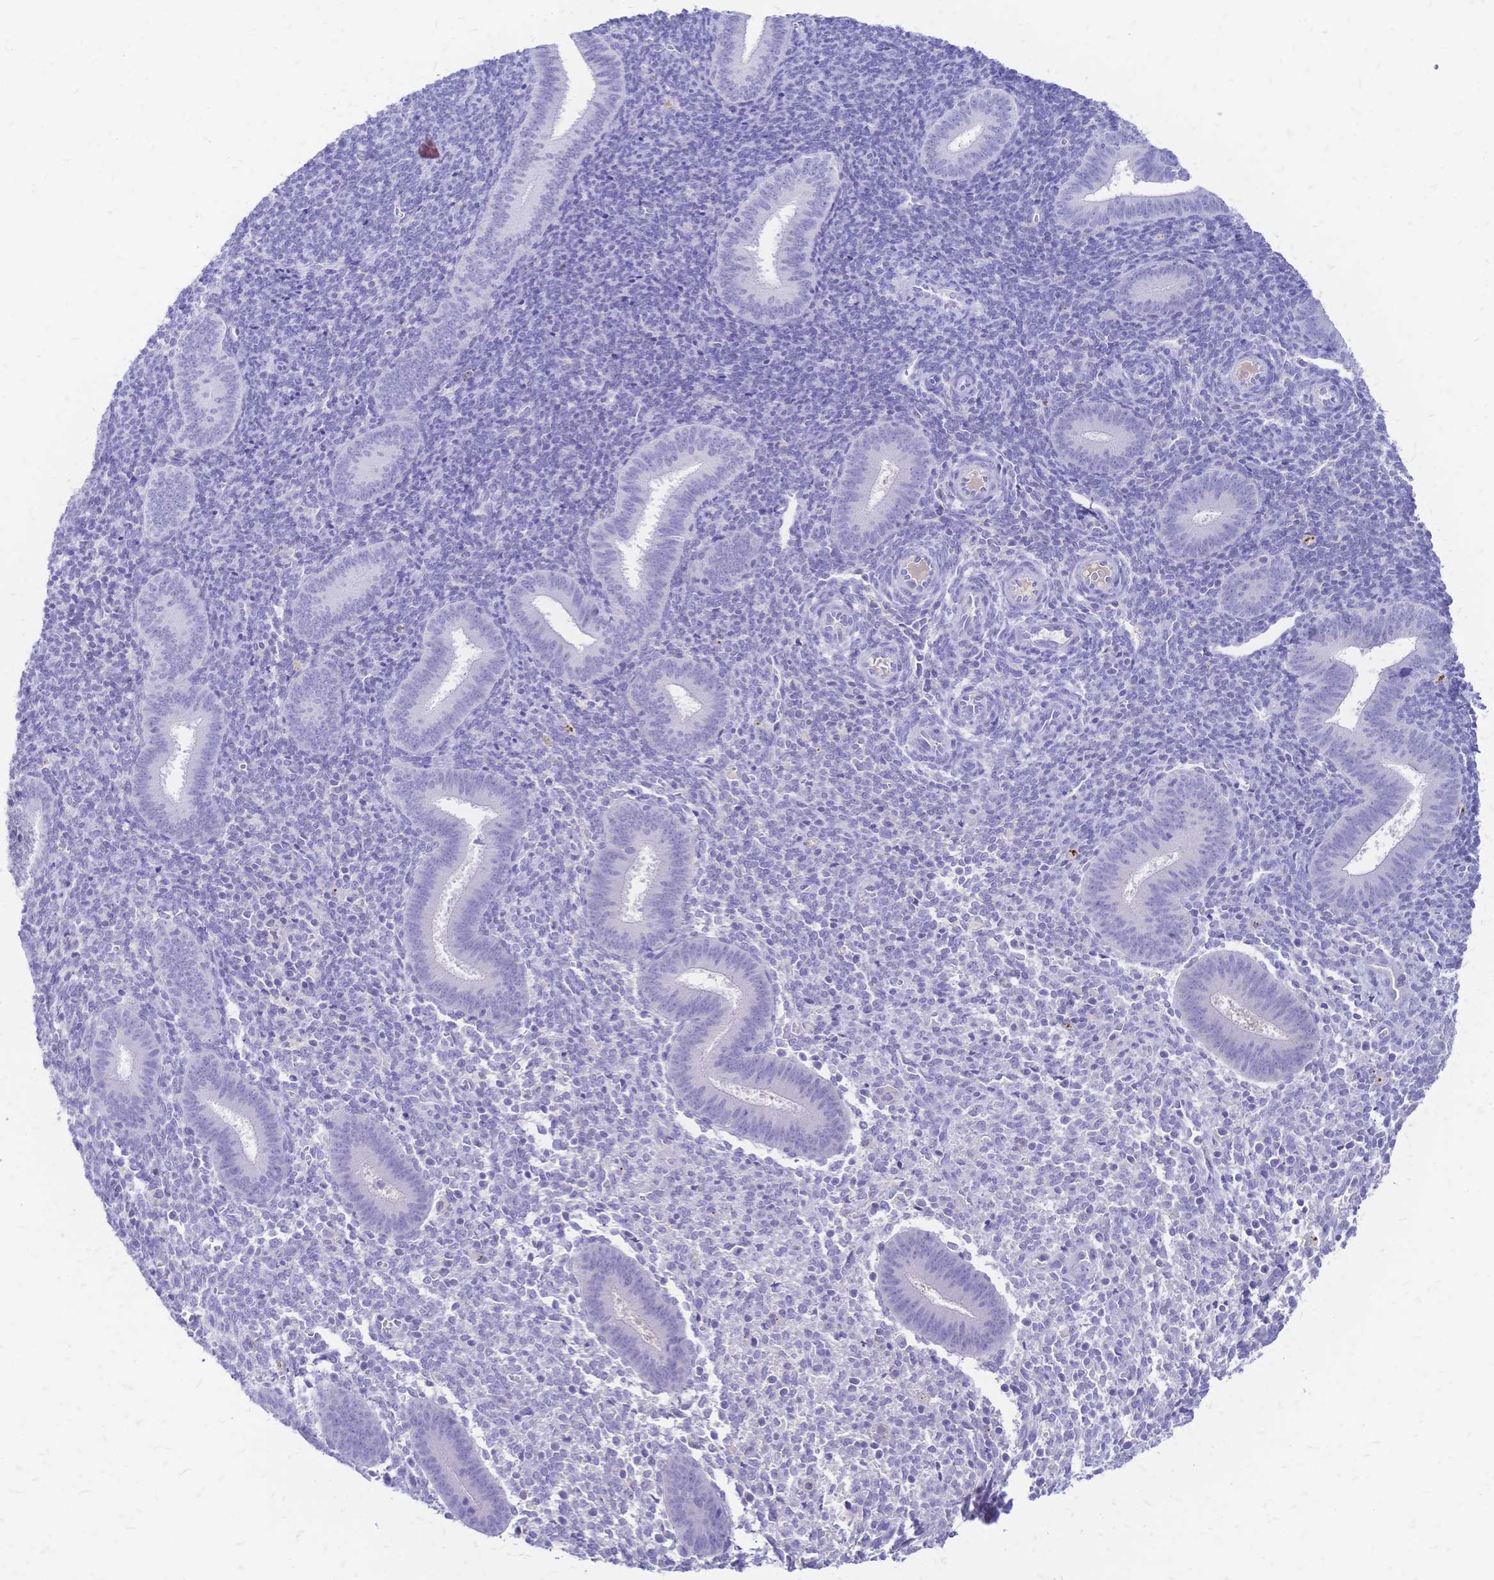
{"staining": {"intensity": "negative", "quantity": "none", "location": "none"}, "tissue": "endometrium", "cell_type": "Cells in endometrial stroma", "image_type": "normal", "snomed": [{"axis": "morphology", "description": "Normal tissue, NOS"}, {"axis": "topography", "description": "Endometrium"}], "caption": "The histopathology image exhibits no staining of cells in endometrial stroma in benign endometrium. (IHC, brightfield microscopy, high magnification).", "gene": "FA2H", "patient": {"sex": "female", "age": 25}}